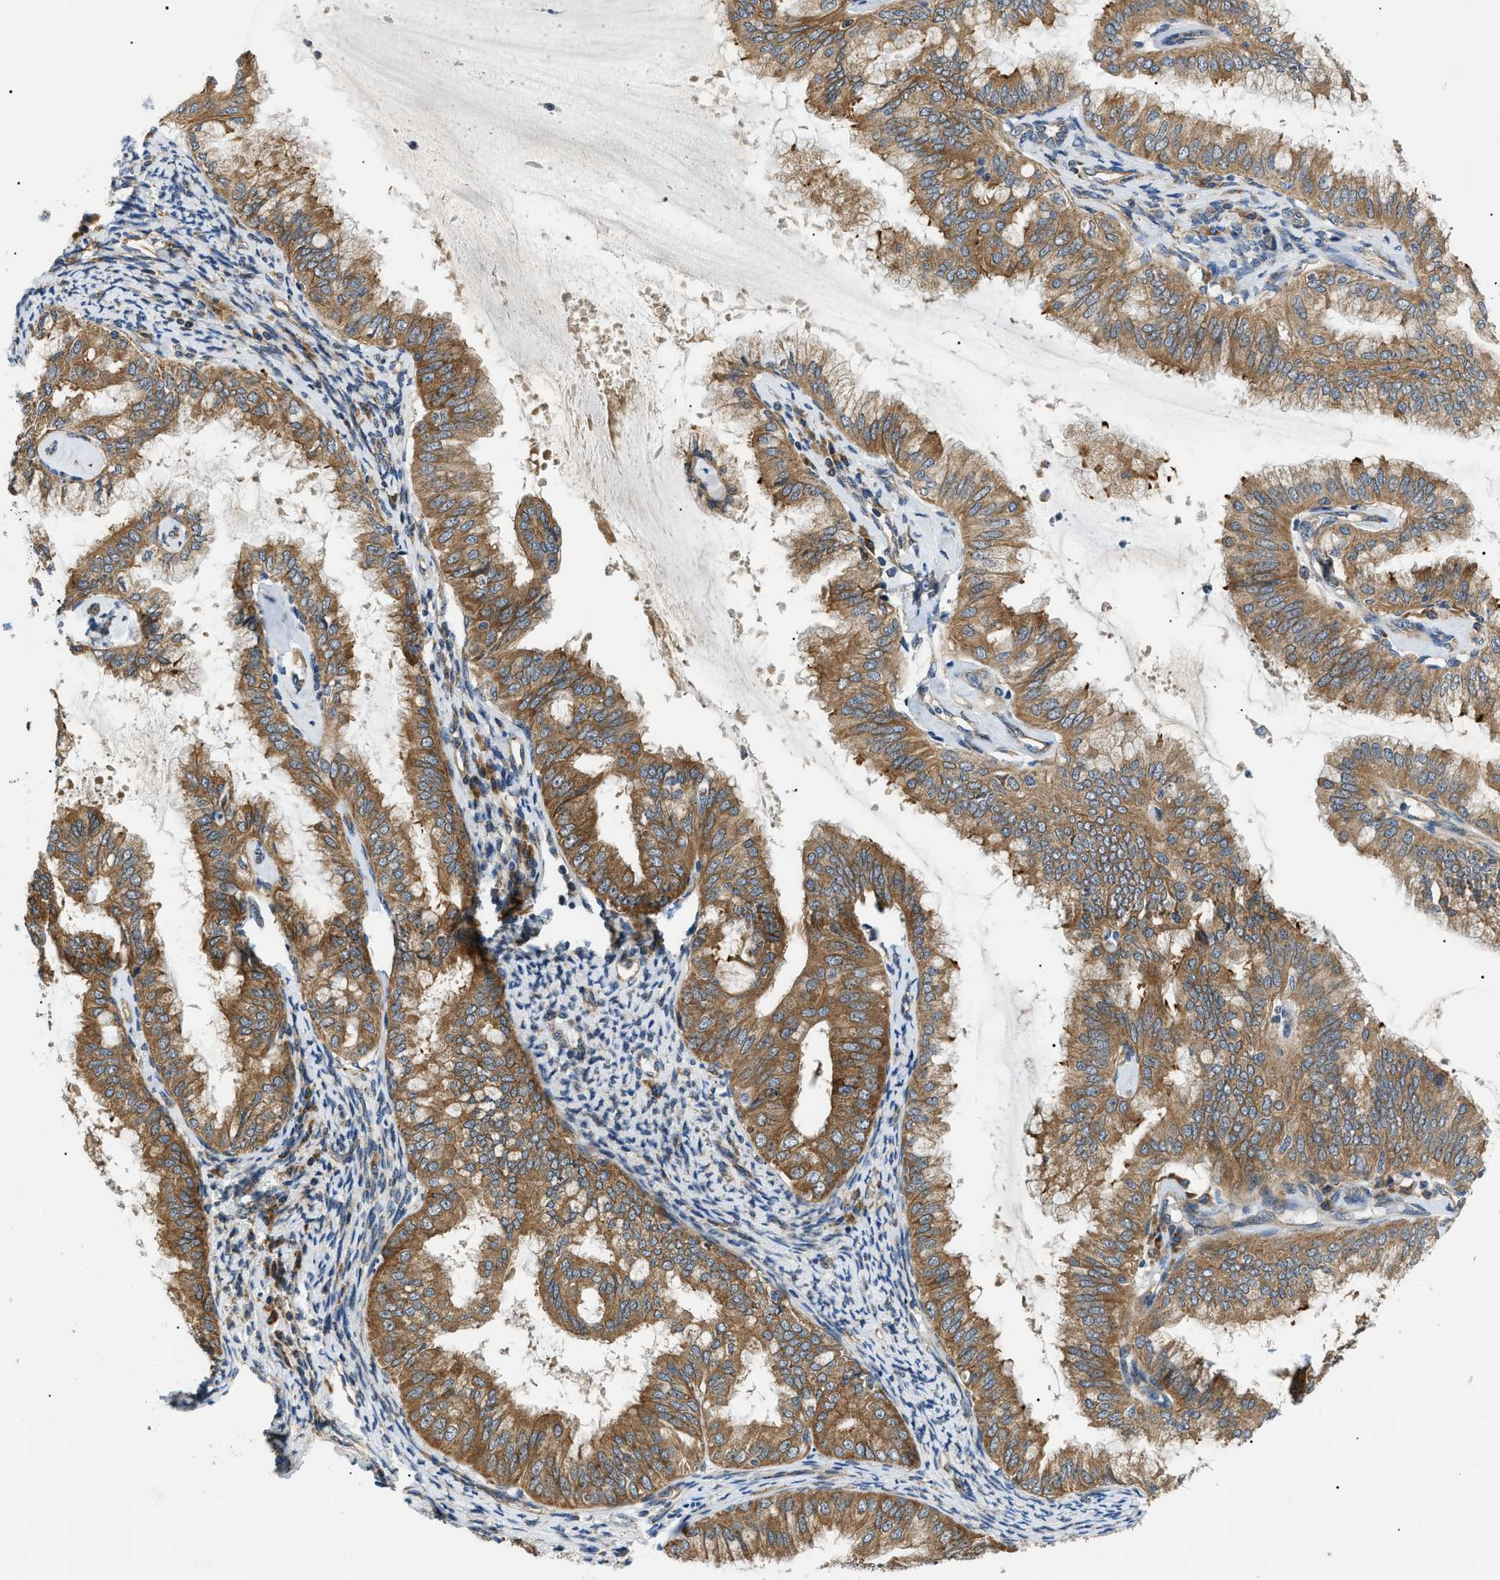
{"staining": {"intensity": "moderate", "quantity": ">75%", "location": "cytoplasmic/membranous"}, "tissue": "endometrial cancer", "cell_type": "Tumor cells", "image_type": "cancer", "snomed": [{"axis": "morphology", "description": "Adenocarcinoma, NOS"}, {"axis": "topography", "description": "Endometrium"}], "caption": "Endometrial adenocarcinoma stained with DAB (3,3'-diaminobenzidine) immunohistochemistry exhibits medium levels of moderate cytoplasmic/membranous expression in about >75% of tumor cells. Nuclei are stained in blue.", "gene": "SRPK1", "patient": {"sex": "female", "age": 63}}